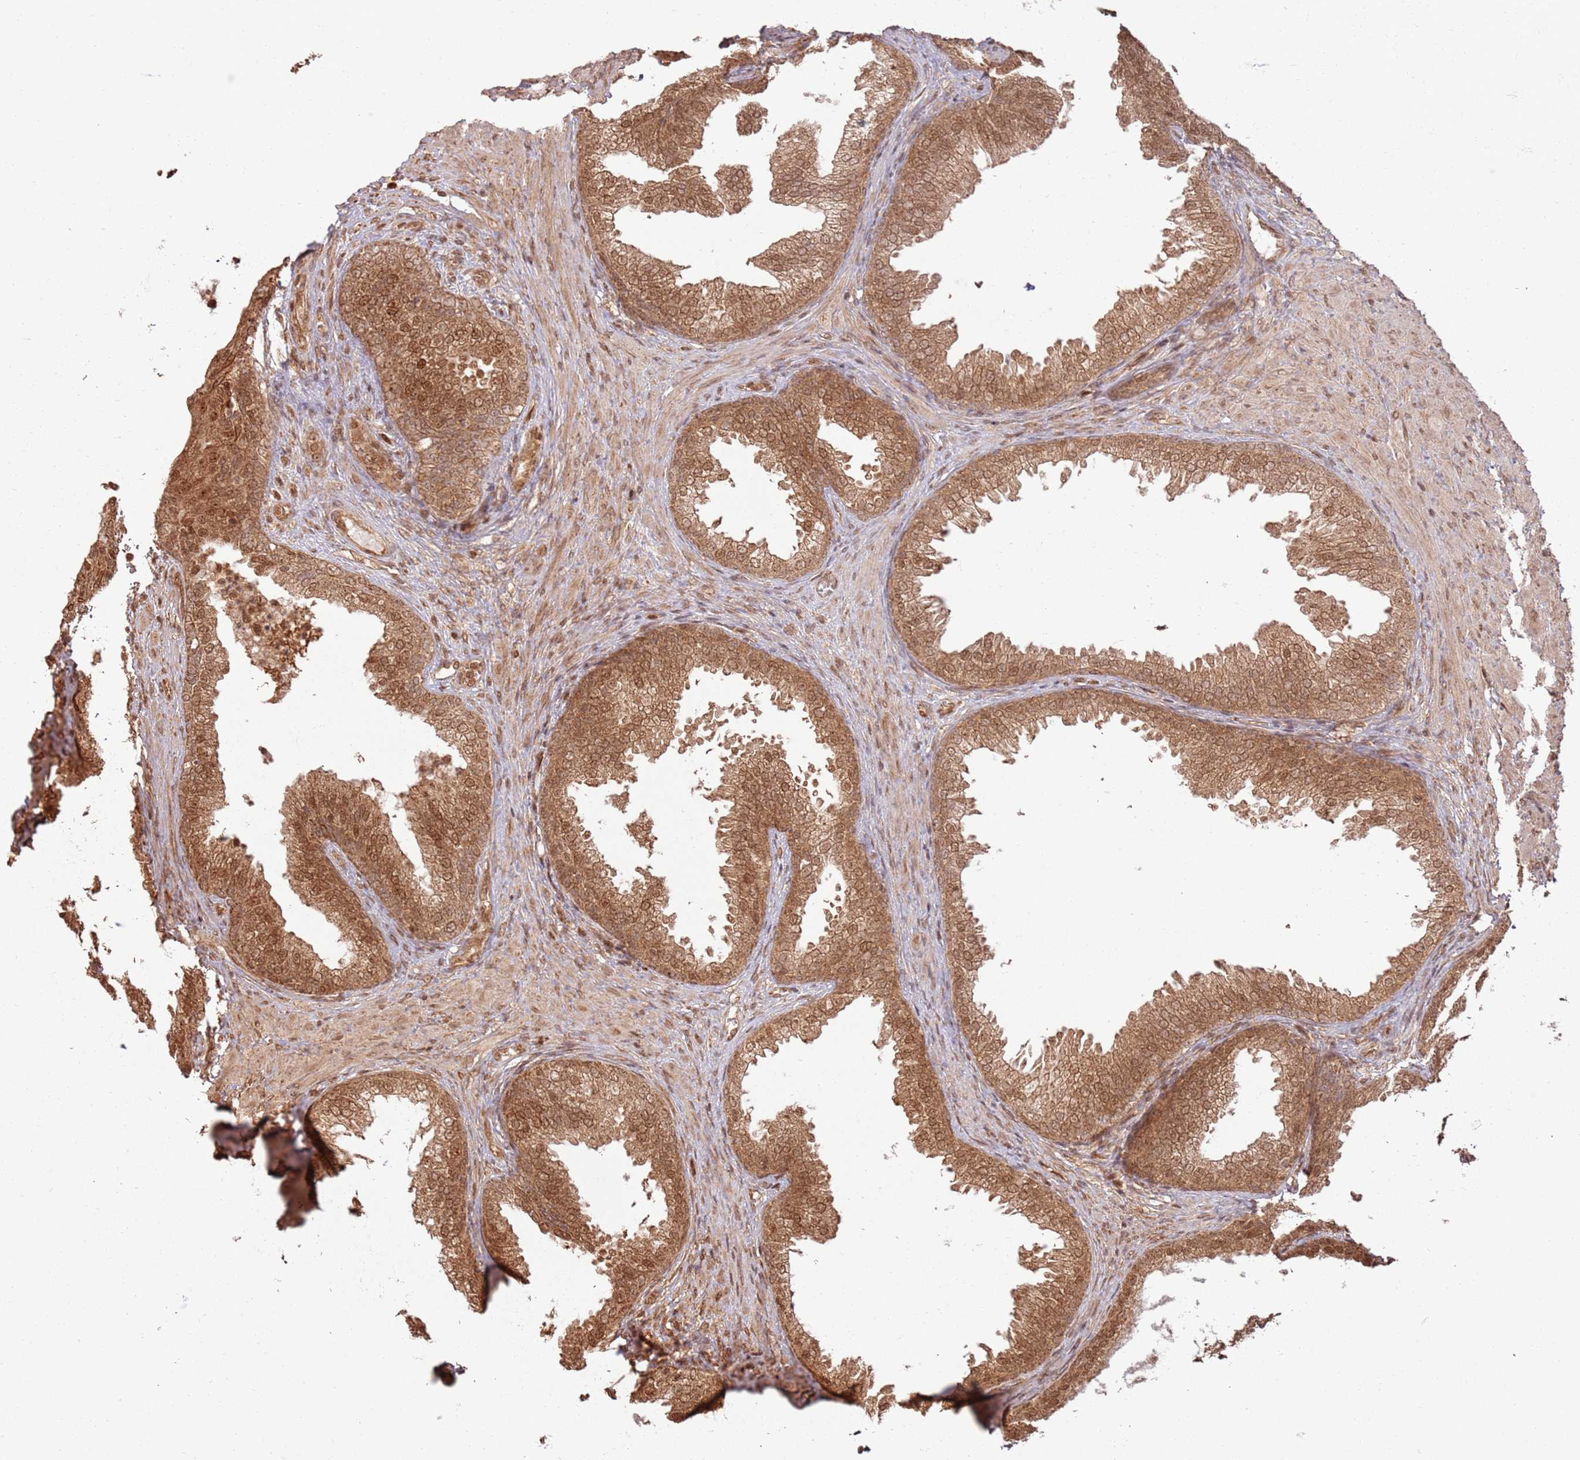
{"staining": {"intensity": "strong", "quantity": ">75%", "location": "cytoplasmic/membranous,nuclear"}, "tissue": "prostate", "cell_type": "Glandular cells", "image_type": "normal", "snomed": [{"axis": "morphology", "description": "Normal tissue, NOS"}, {"axis": "topography", "description": "Prostate"}], "caption": "IHC histopathology image of benign prostate: human prostate stained using immunohistochemistry (IHC) displays high levels of strong protein expression localized specifically in the cytoplasmic/membranous,nuclear of glandular cells, appearing as a cytoplasmic/membranous,nuclear brown color.", "gene": "TBC1D13", "patient": {"sex": "male", "age": 76}}